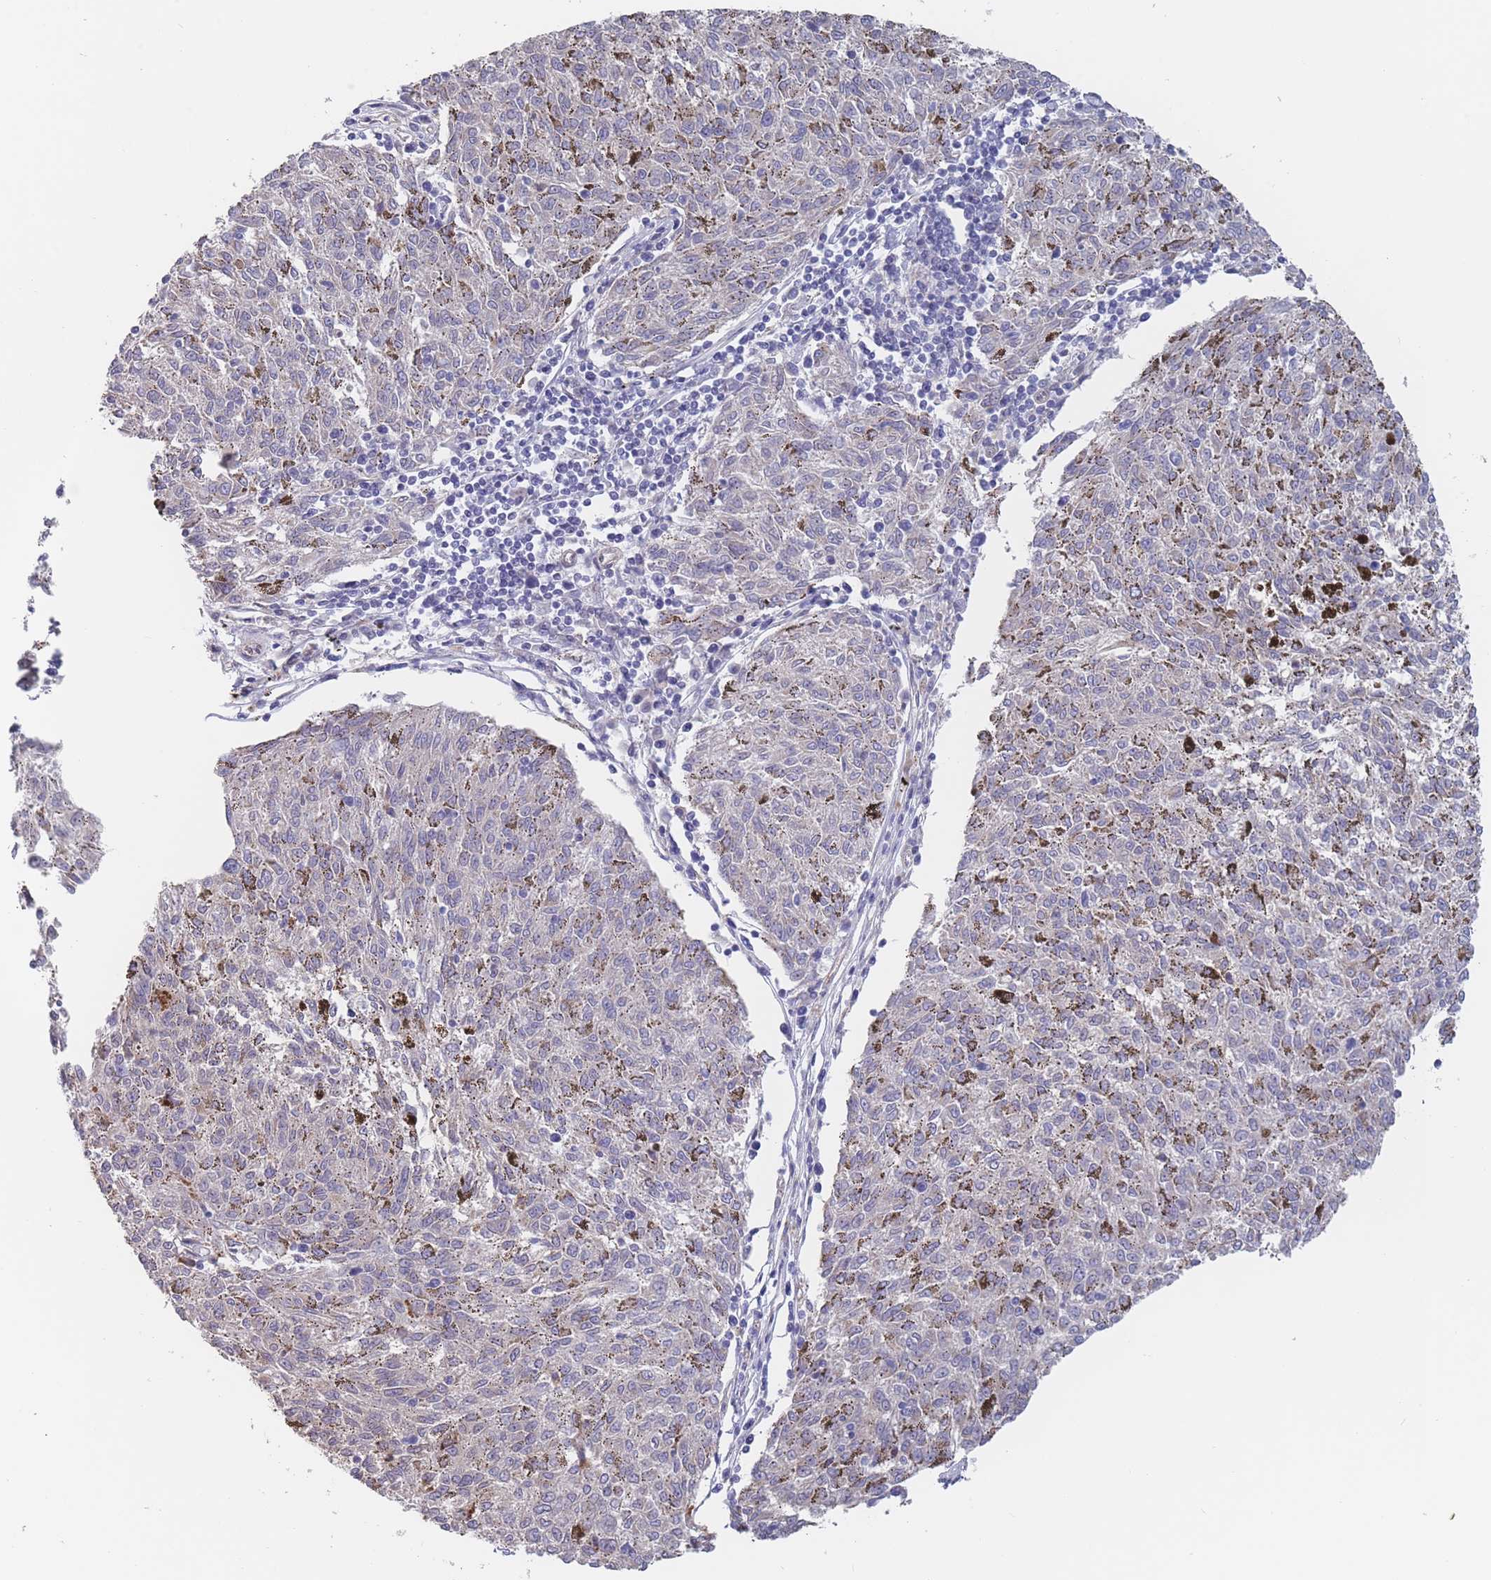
{"staining": {"intensity": "negative", "quantity": "none", "location": "none"}, "tissue": "melanoma", "cell_type": "Tumor cells", "image_type": "cancer", "snomed": [{"axis": "morphology", "description": "Malignant melanoma, NOS"}, {"axis": "topography", "description": "Skin"}], "caption": "This photomicrograph is of malignant melanoma stained with immunohistochemistry (IHC) to label a protein in brown with the nuclei are counter-stained blue. There is no expression in tumor cells.", "gene": "SLC1A6", "patient": {"sex": "female", "age": 72}}